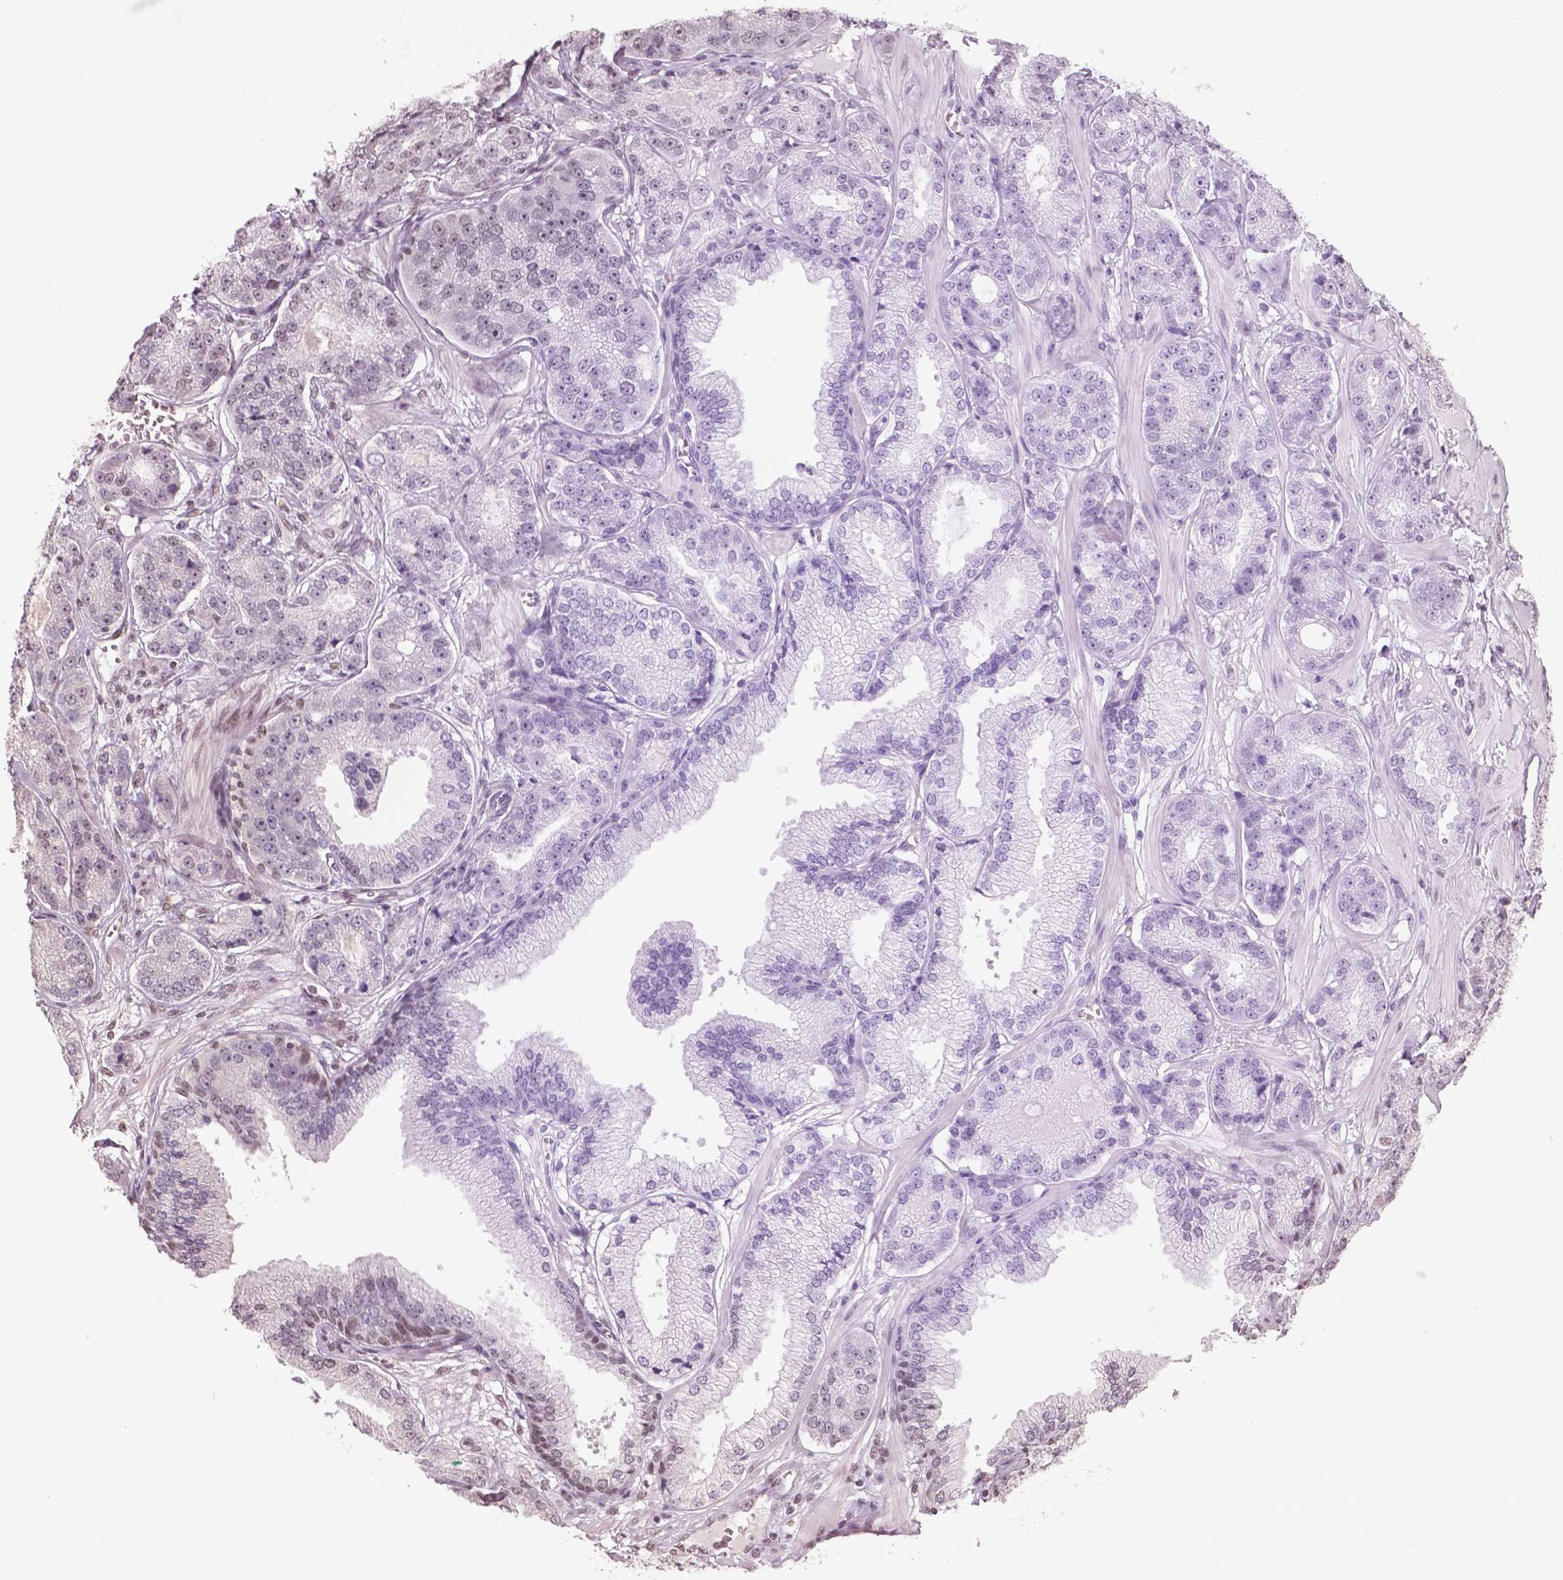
{"staining": {"intensity": "weak", "quantity": "<25%", "location": "nuclear"}, "tissue": "prostate cancer", "cell_type": "Tumor cells", "image_type": "cancer", "snomed": [{"axis": "morphology", "description": "Adenocarcinoma, NOS"}, {"axis": "topography", "description": "Prostate"}], "caption": "This is a photomicrograph of immunohistochemistry staining of prostate adenocarcinoma, which shows no positivity in tumor cells.", "gene": "BRD4", "patient": {"sex": "male", "age": 64}}